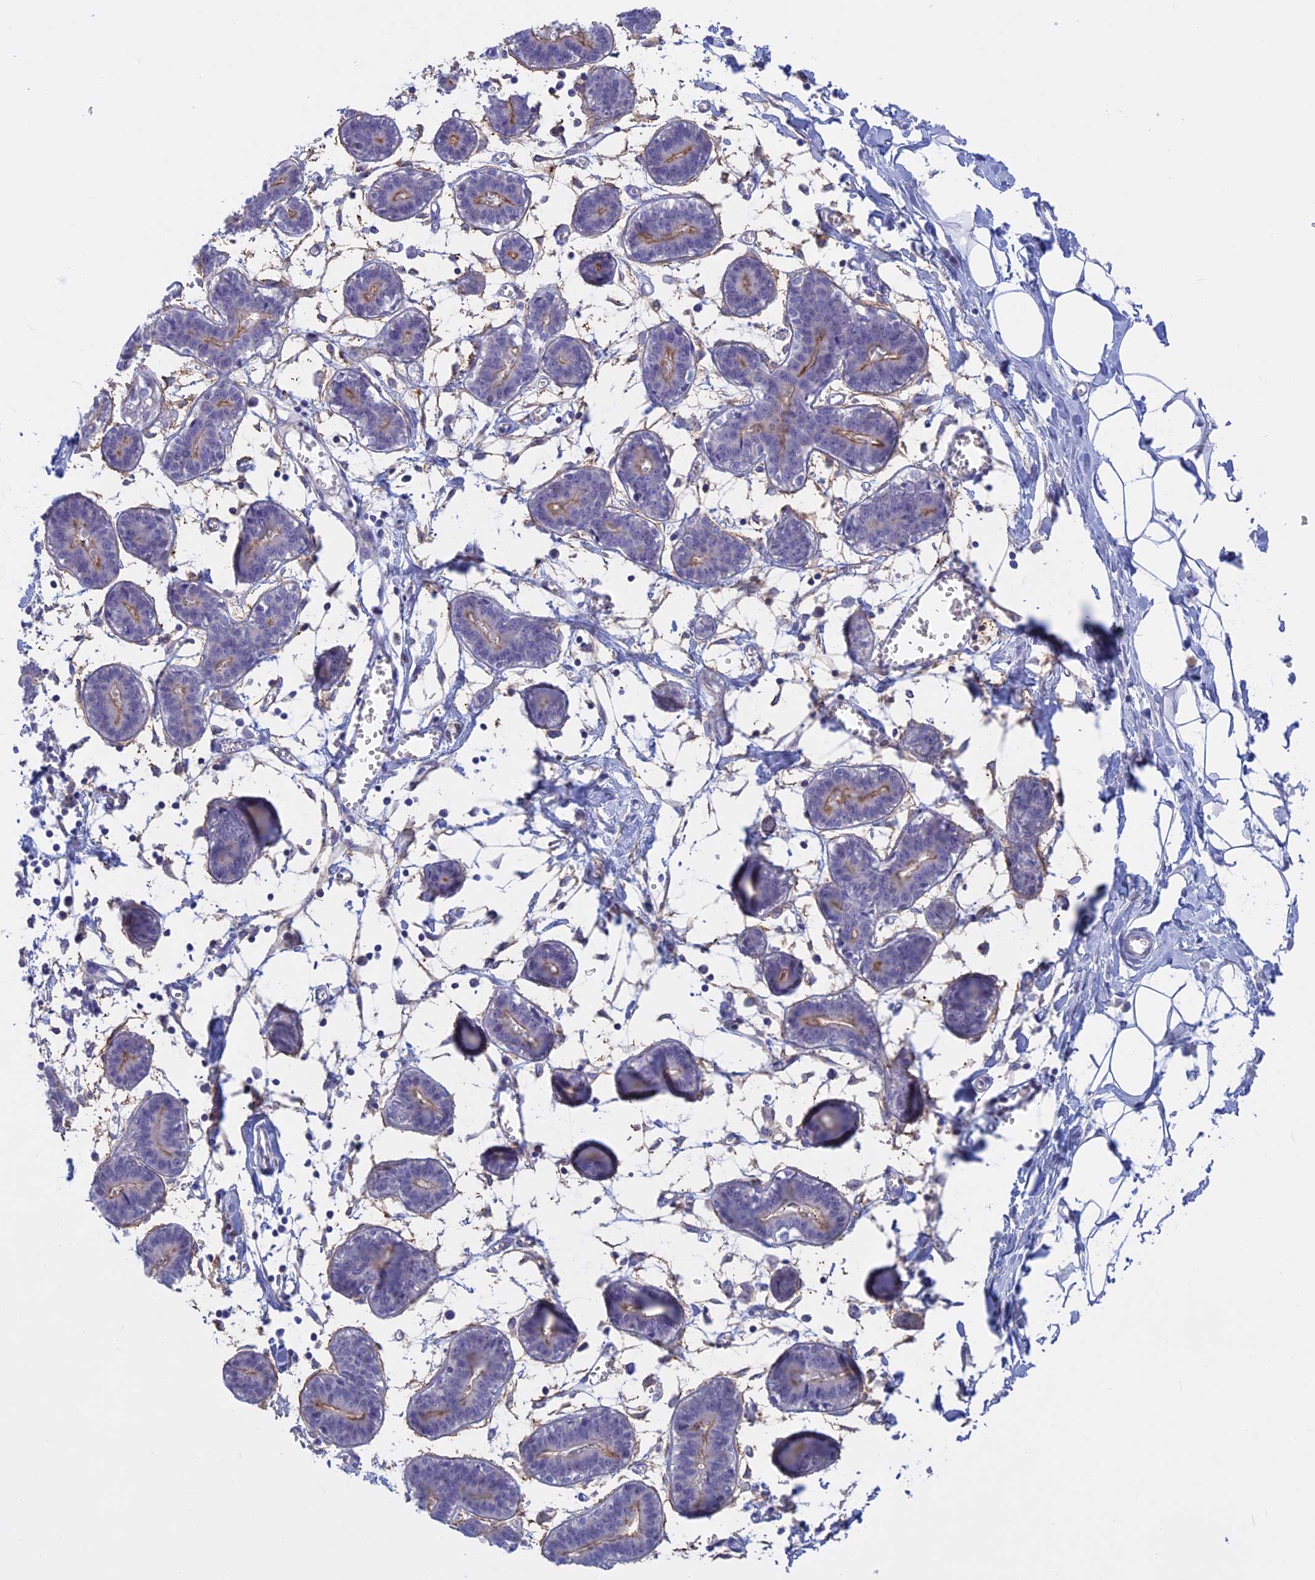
{"staining": {"intensity": "negative", "quantity": "none", "location": "none"}, "tissue": "breast", "cell_type": "Adipocytes", "image_type": "normal", "snomed": [{"axis": "morphology", "description": "Normal tissue, NOS"}, {"axis": "topography", "description": "Breast"}], "caption": "Breast was stained to show a protein in brown. There is no significant staining in adipocytes. Nuclei are stained in blue.", "gene": "SLC2A6", "patient": {"sex": "female", "age": 27}}